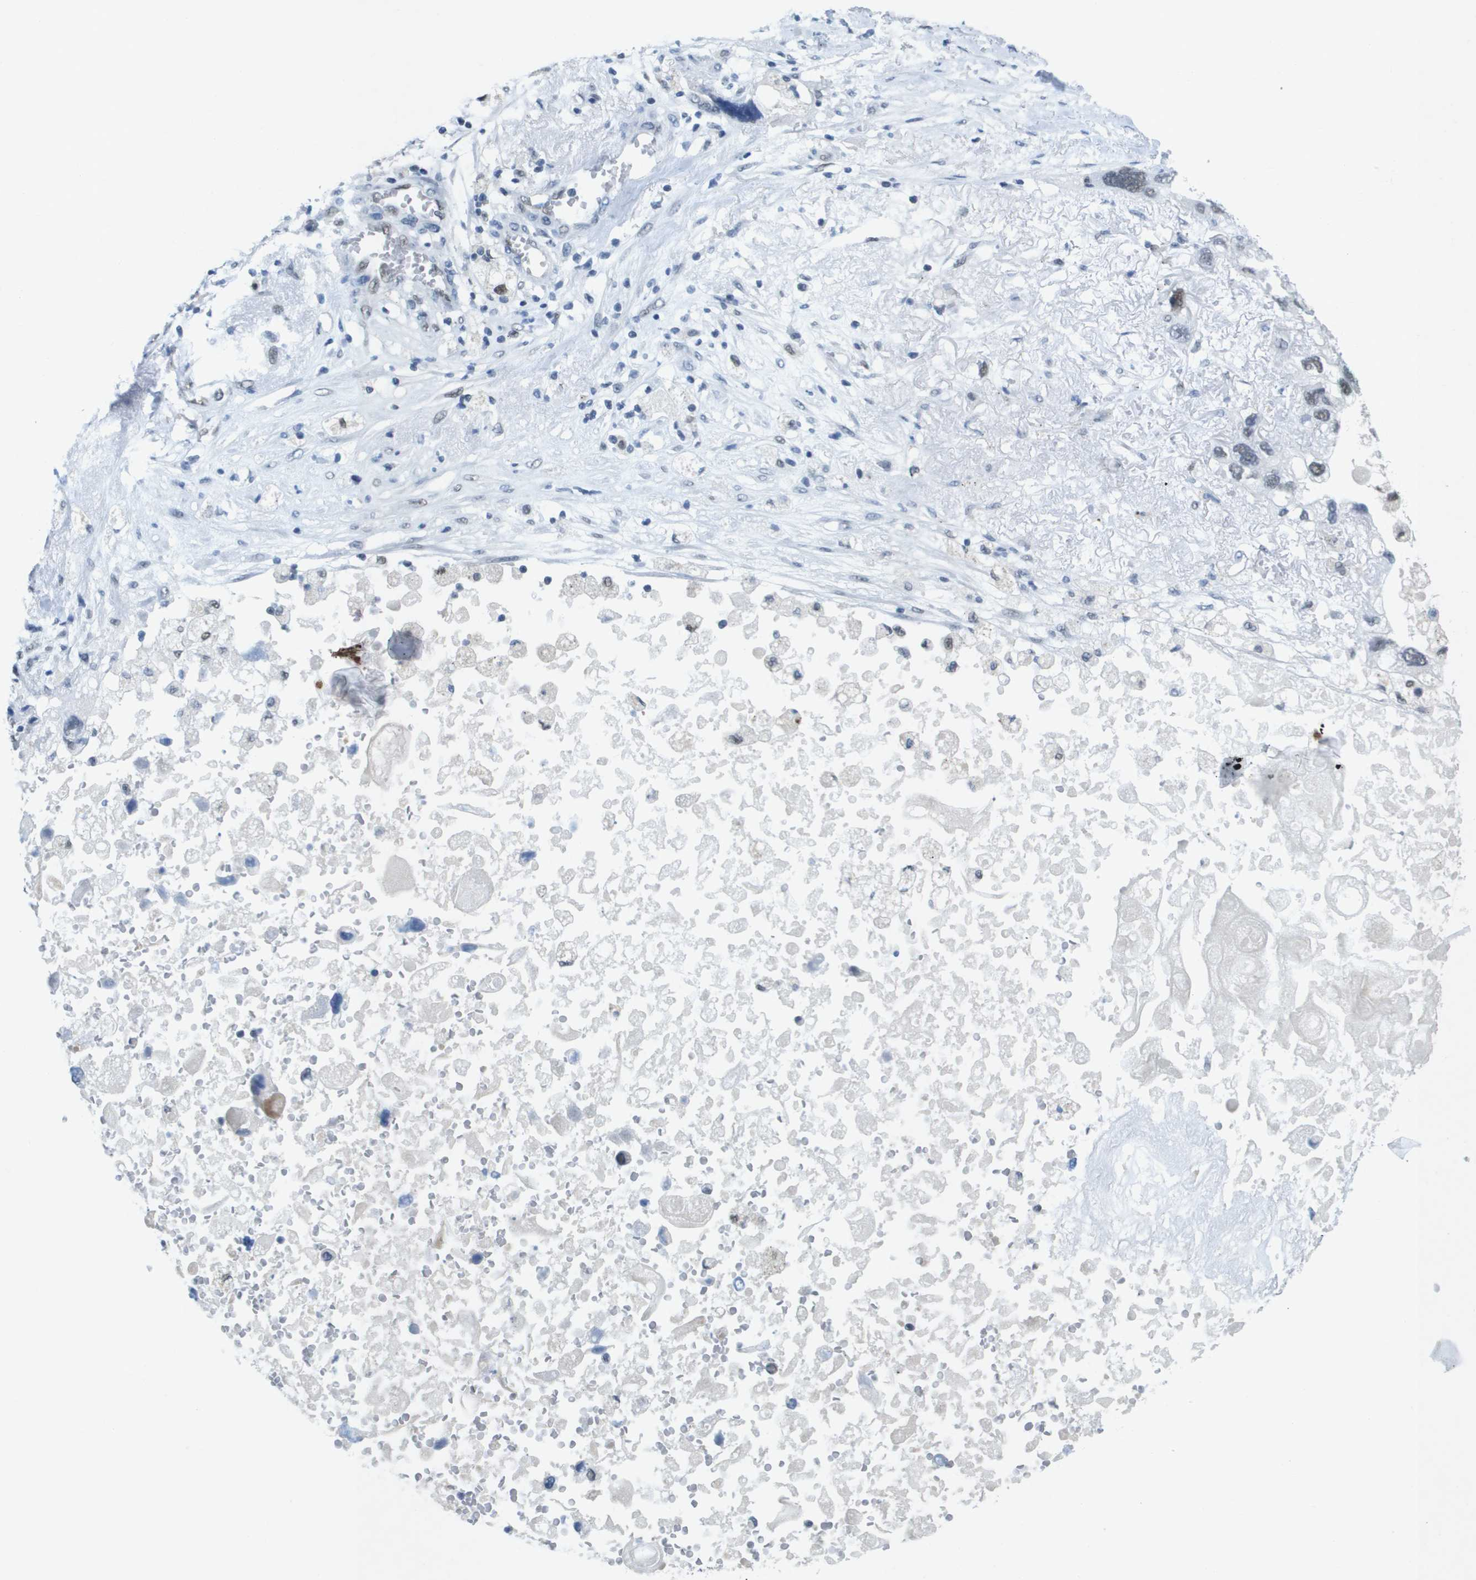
{"staining": {"intensity": "weak", "quantity": "<25%", "location": "nuclear"}, "tissue": "lung cancer", "cell_type": "Tumor cells", "image_type": "cancer", "snomed": [{"axis": "morphology", "description": "Squamous cell carcinoma, NOS"}, {"axis": "topography", "description": "Lung"}], "caption": "The histopathology image exhibits no significant expression in tumor cells of lung squamous cell carcinoma. (IHC, brightfield microscopy, high magnification).", "gene": "TP53RK", "patient": {"sex": "female", "age": 73}}